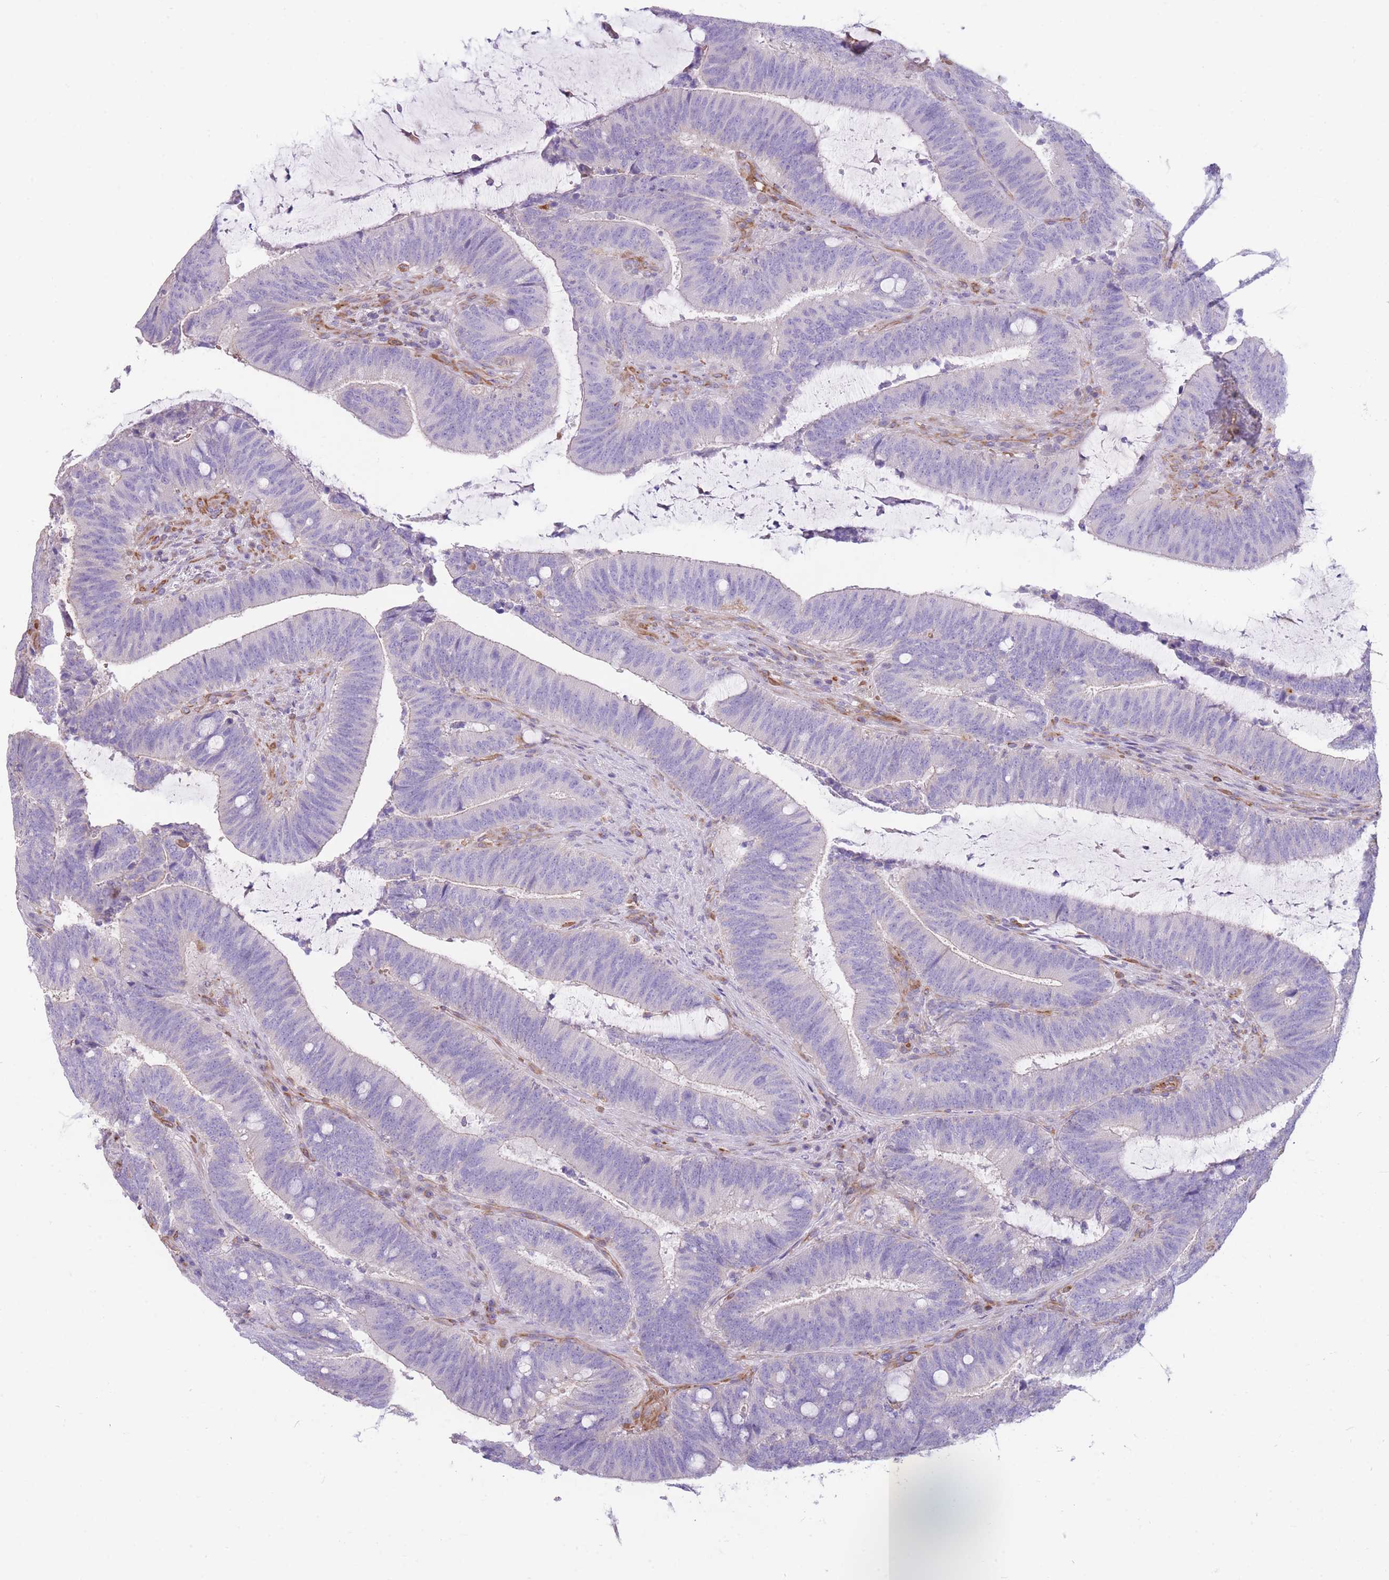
{"staining": {"intensity": "negative", "quantity": "none", "location": "none"}, "tissue": "colorectal cancer", "cell_type": "Tumor cells", "image_type": "cancer", "snomed": [{"axis": "morphology", "description": "Adenocarcinoma, NOS"}, {"axis": "topography", "description": "Colon"}], "caption": "Tumor cells are negative for protein expression in human colorectal cancer (adenocarcinoma).", "gene": "ANKRD53", "patient": {"sex": "female", "age": 43}}